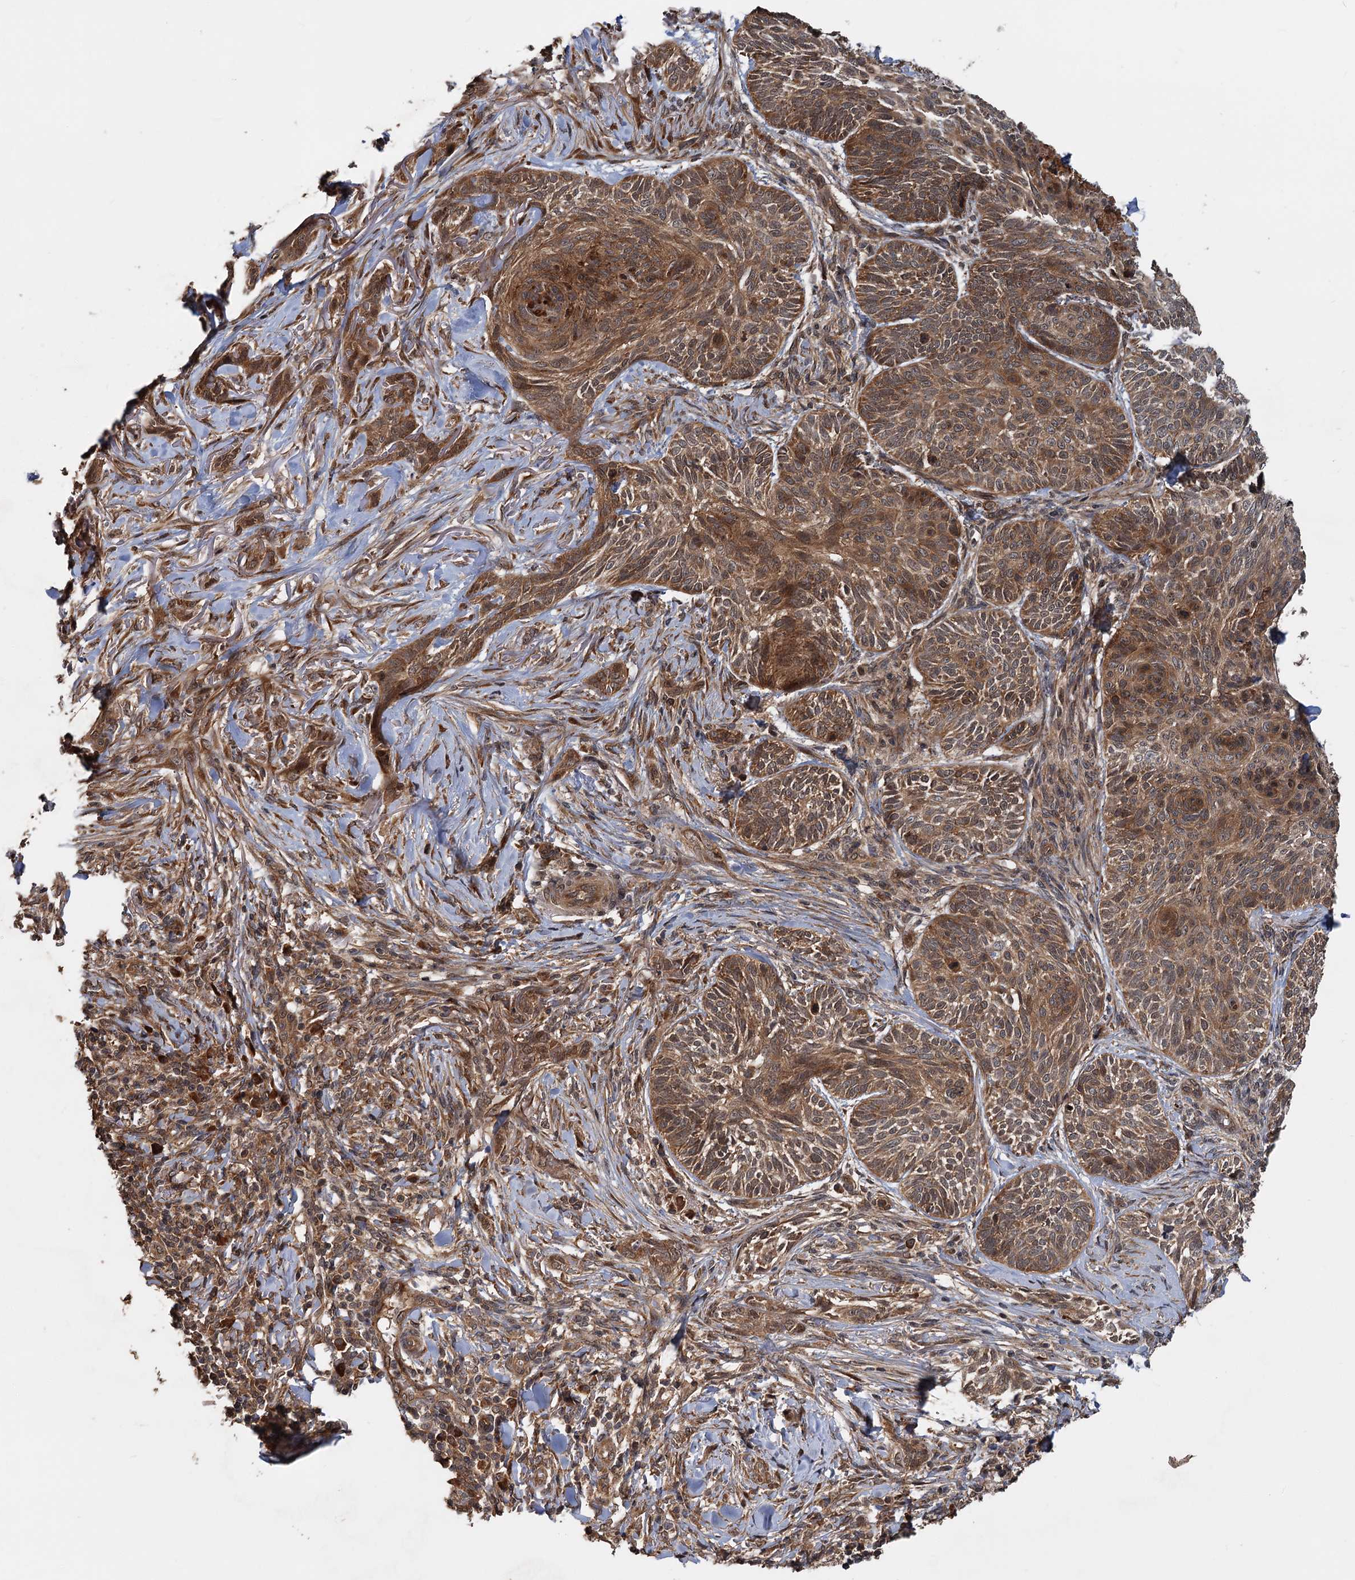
{"staining": {"intensity": "moderate", "quantity": ">75%", "location": "cytoplasmic/membranous"}, "tissue": "skin cancer", "cell_type": "Tumor cells", "image_type": "cancer", "snomed": [{"axis": "morphology", "description": "Normal tissue, NOS"}, {"axis": "morphology", "description": "Basal cell carcinoma"}, {"axis": "topography", "description": "Skin"}], "caption": "Moderate cytoplasmic/membranous protein positivity is appreciated in approximately >75% of tumor cells in skin cancer. (DAB (3,3'-diaminobenzidine) = brown stain, brightfield microscopy at high magnification).", "gene": "KANSL2", "patient": {"sex": "male", "age": 66}}